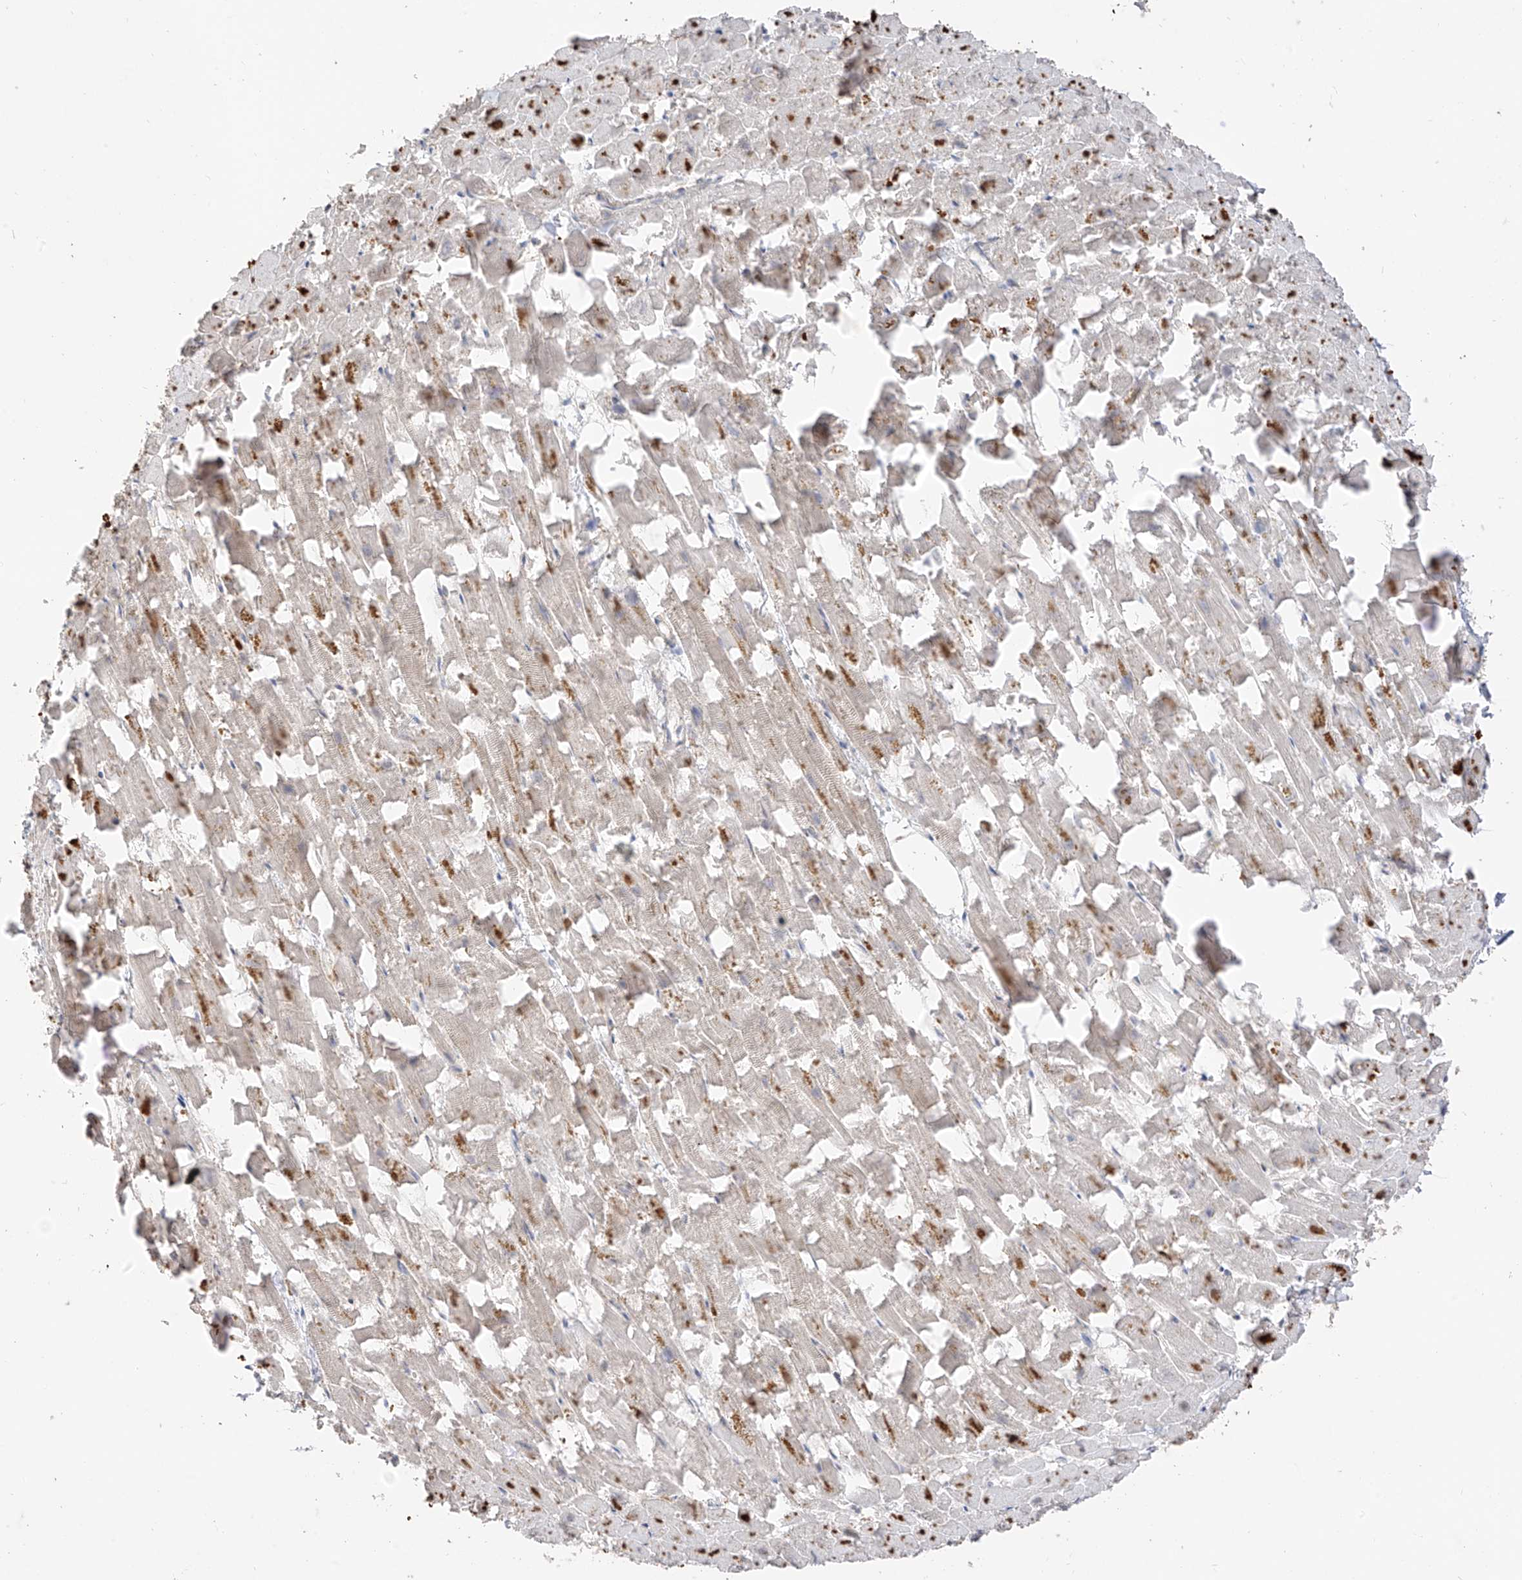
{"staining": {"intensity": "moderate", "quantity": "25%-75%", "location": "cytoplasmic/membranous"}, "tissue": "heart muscle", "cell_type": "Cardiomyocytes", "image_type": "normal", "snomed": [{"axis": "morphology", "description": "Normal tissue, NOS"}, {"axis": "topography", "description": "Heart"}], "caption": "Heart muscle stained with immunohistochemistry (IHC) demonstrates moderate cytoplasmic/membranous staining in about 25%-75% of cardiomyocytes. (DAB (3,3'-diaminobenzidine) = brown stain, brightfield microscopy at high magnification).", "gene": "COLGALT2", "patient": {"sex": "female", "age": 64}}